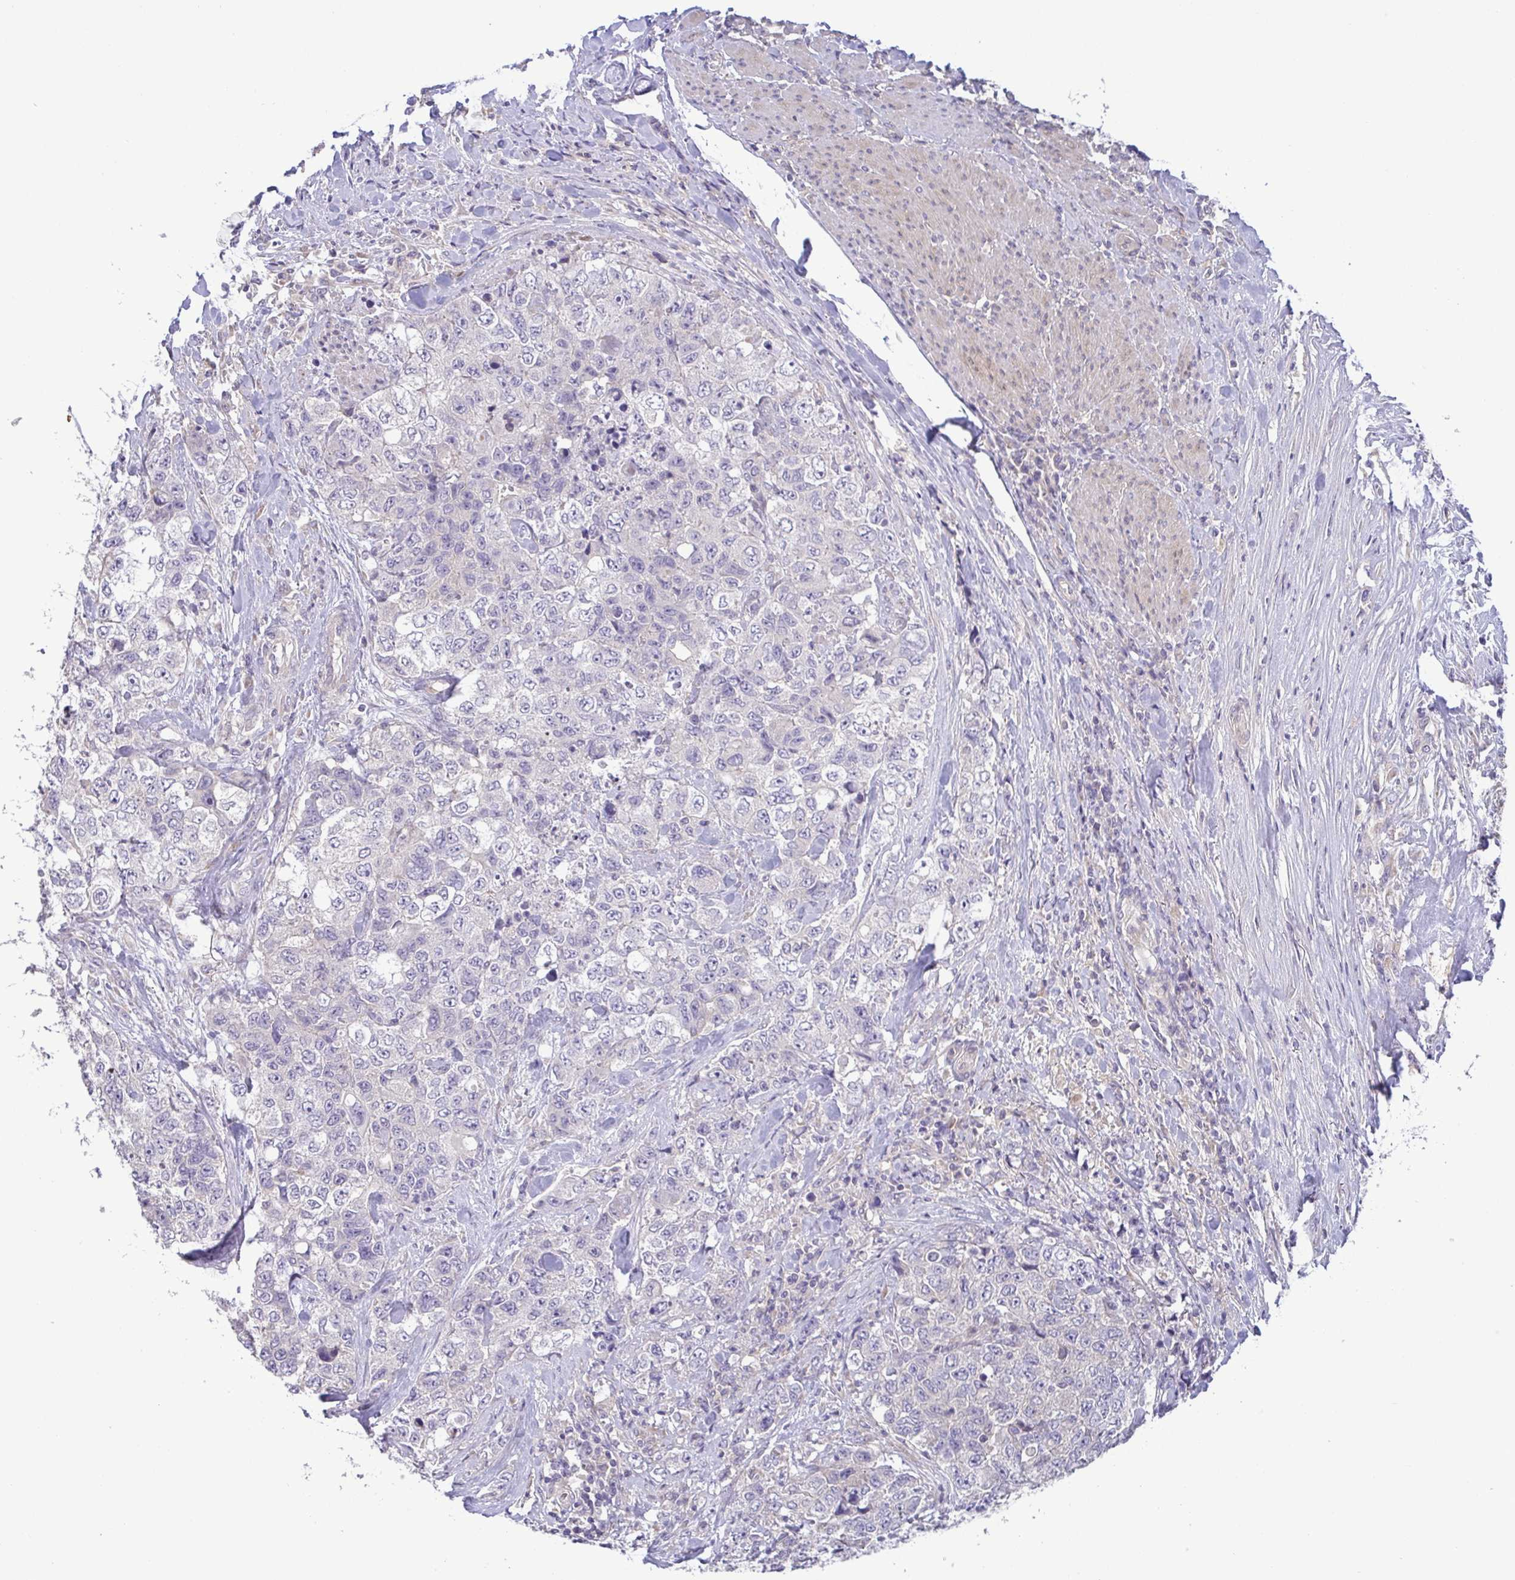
{"staining": {"intensity": "negative", "quantity": "none", "location": "none"}, "tissue": "urothelial cancer", "cell_type": "Tumor cells", "image_type": "cancer", "snomed": [{"axis": "morphology", "description": "Urothelial carcinoma, High grade"}, {"axis": "topography", "description": "Urinary bladder"}], "caption": "DAB immunohistochemical staining of urothelial carcinoma (high-grade) displays no significant expression in tumor cells.", "gene": "LMF2", "patient": {"sex": "female", "age": 78}}